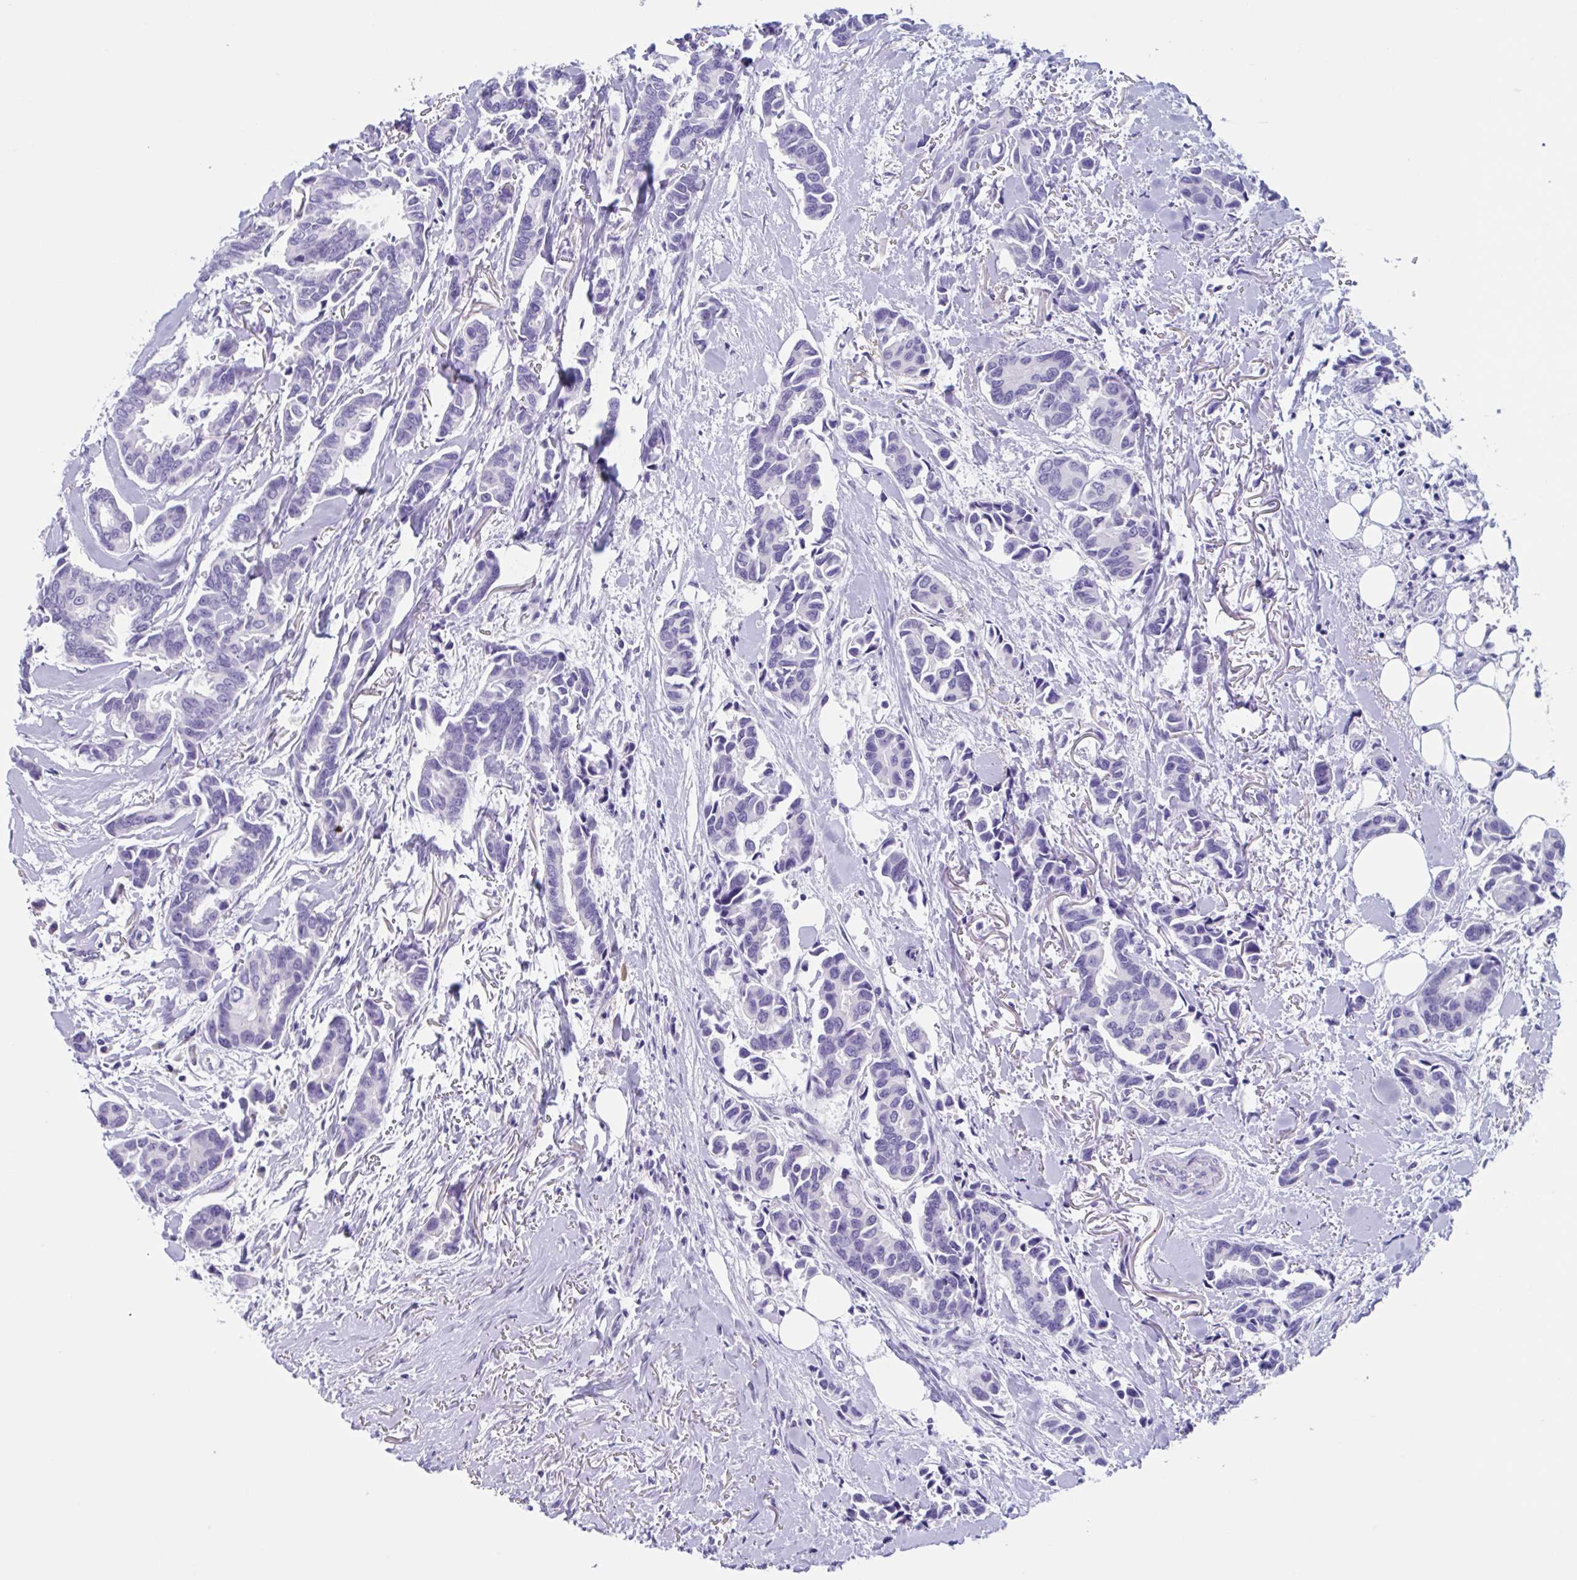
{"staining": {"intensity": "negative", "quantity": "none", "location": "none"}, "tissue": "breast cancer", "cell_type": "Tumor cells", "image_type": "cancer", "snomed": [{"axis": "morphology", "description": "Duct carcinoma"}, {"axis": "topography", "description": "Breast"}], "caption": "Human breast invasive ductal carcinoma stained for a protein using IHC displays no positivity in tumor cells.", "gene": "USP35", "patient": {"sex": "female", "age": 73}}